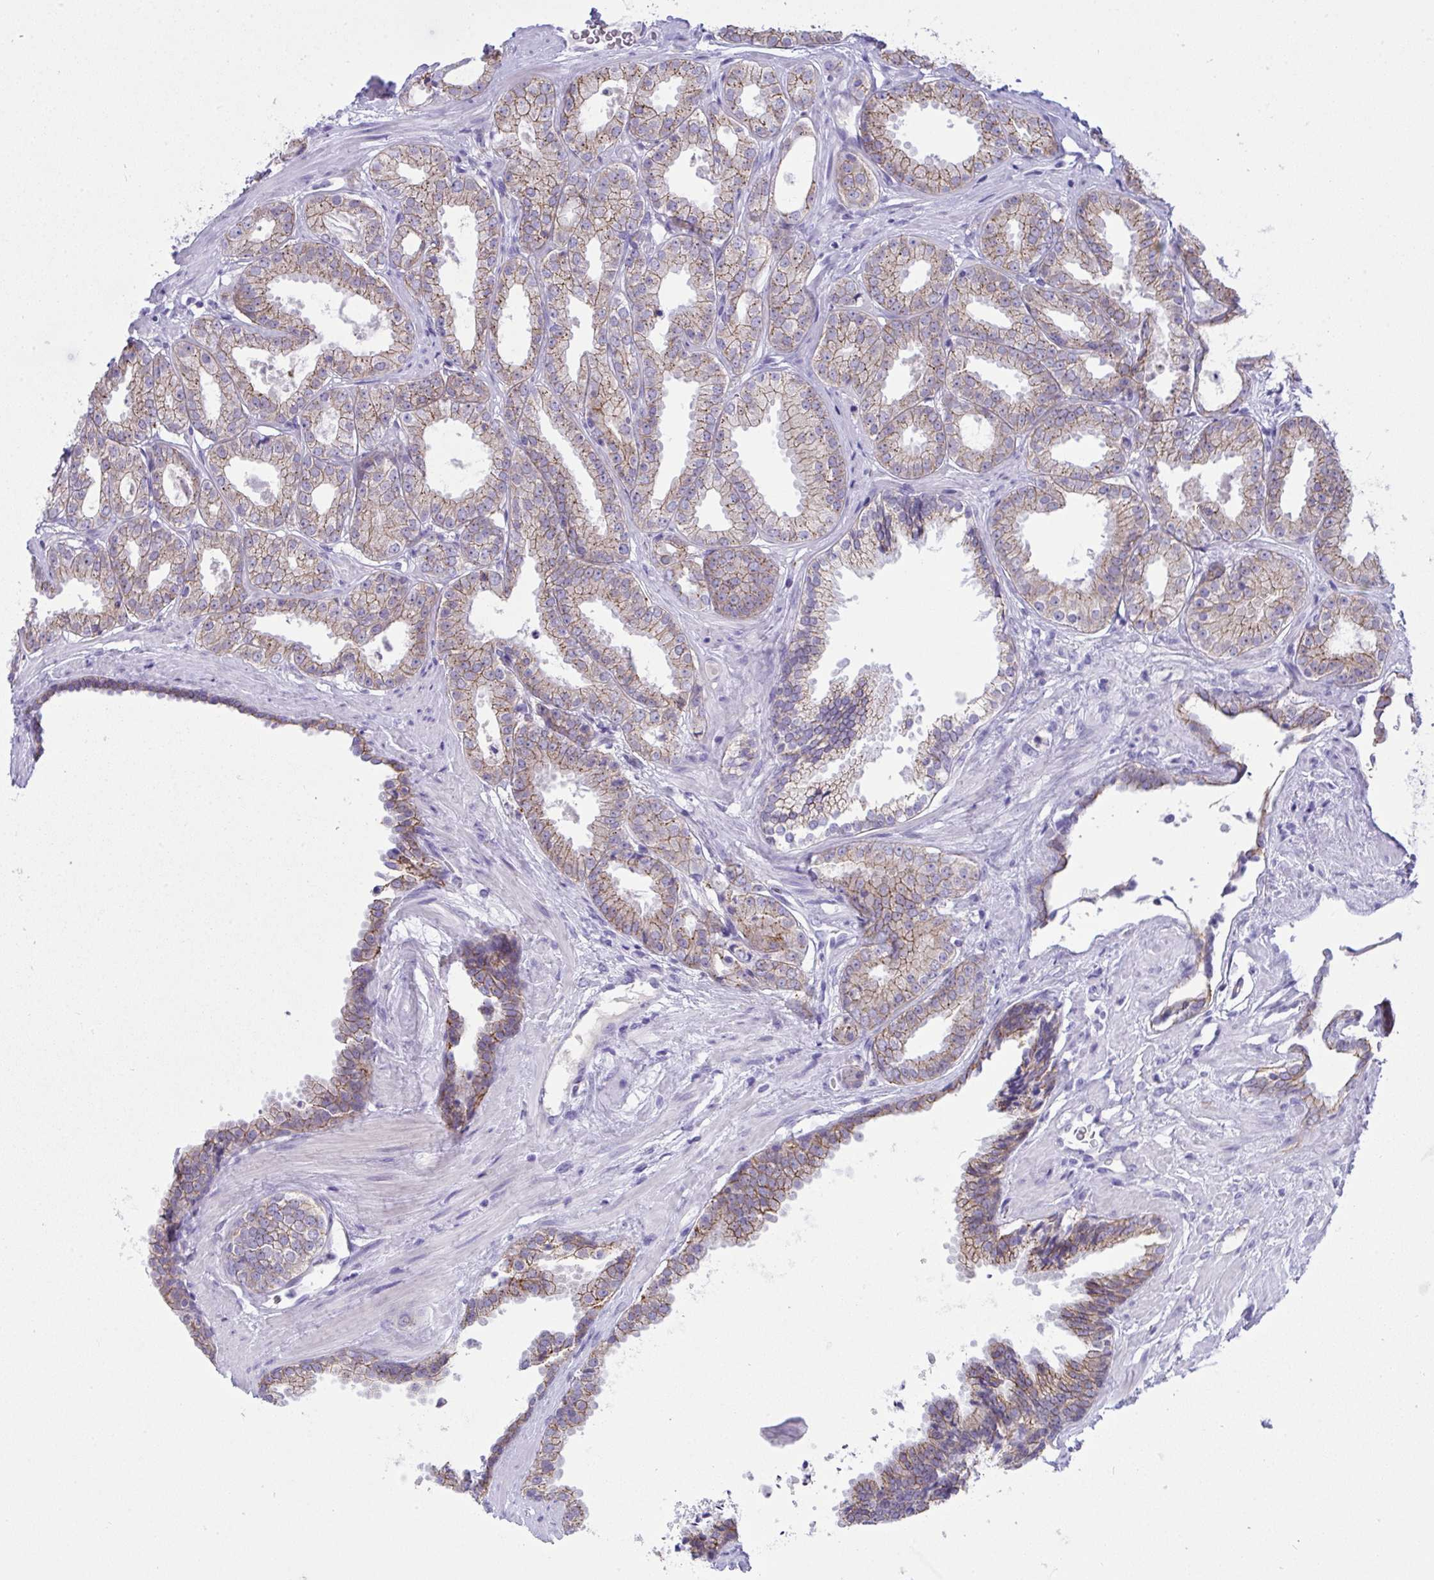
{"staining": {"intensity": "weak", "quantity": ">75%", "location": "cytoplasmic/membranous"}, "tissue": "prostate cancer", "cell_type": "Tumor cells", "image_type": "cancer", "snomed": [{"axis": "morphology", "description": "Adenocarcinoma, Low grade"}, {"axis": "topography", "description": "Prostate"}], "caption": "Prostate adenocarcinoma (low-grade) stained for a protein (brown) shows weak cytoplasmic/membranous positive positivity in approximately >75% of tumor cells.", "gene": "GLB1L2", "patient": {"sex": "male", "age": 67}}